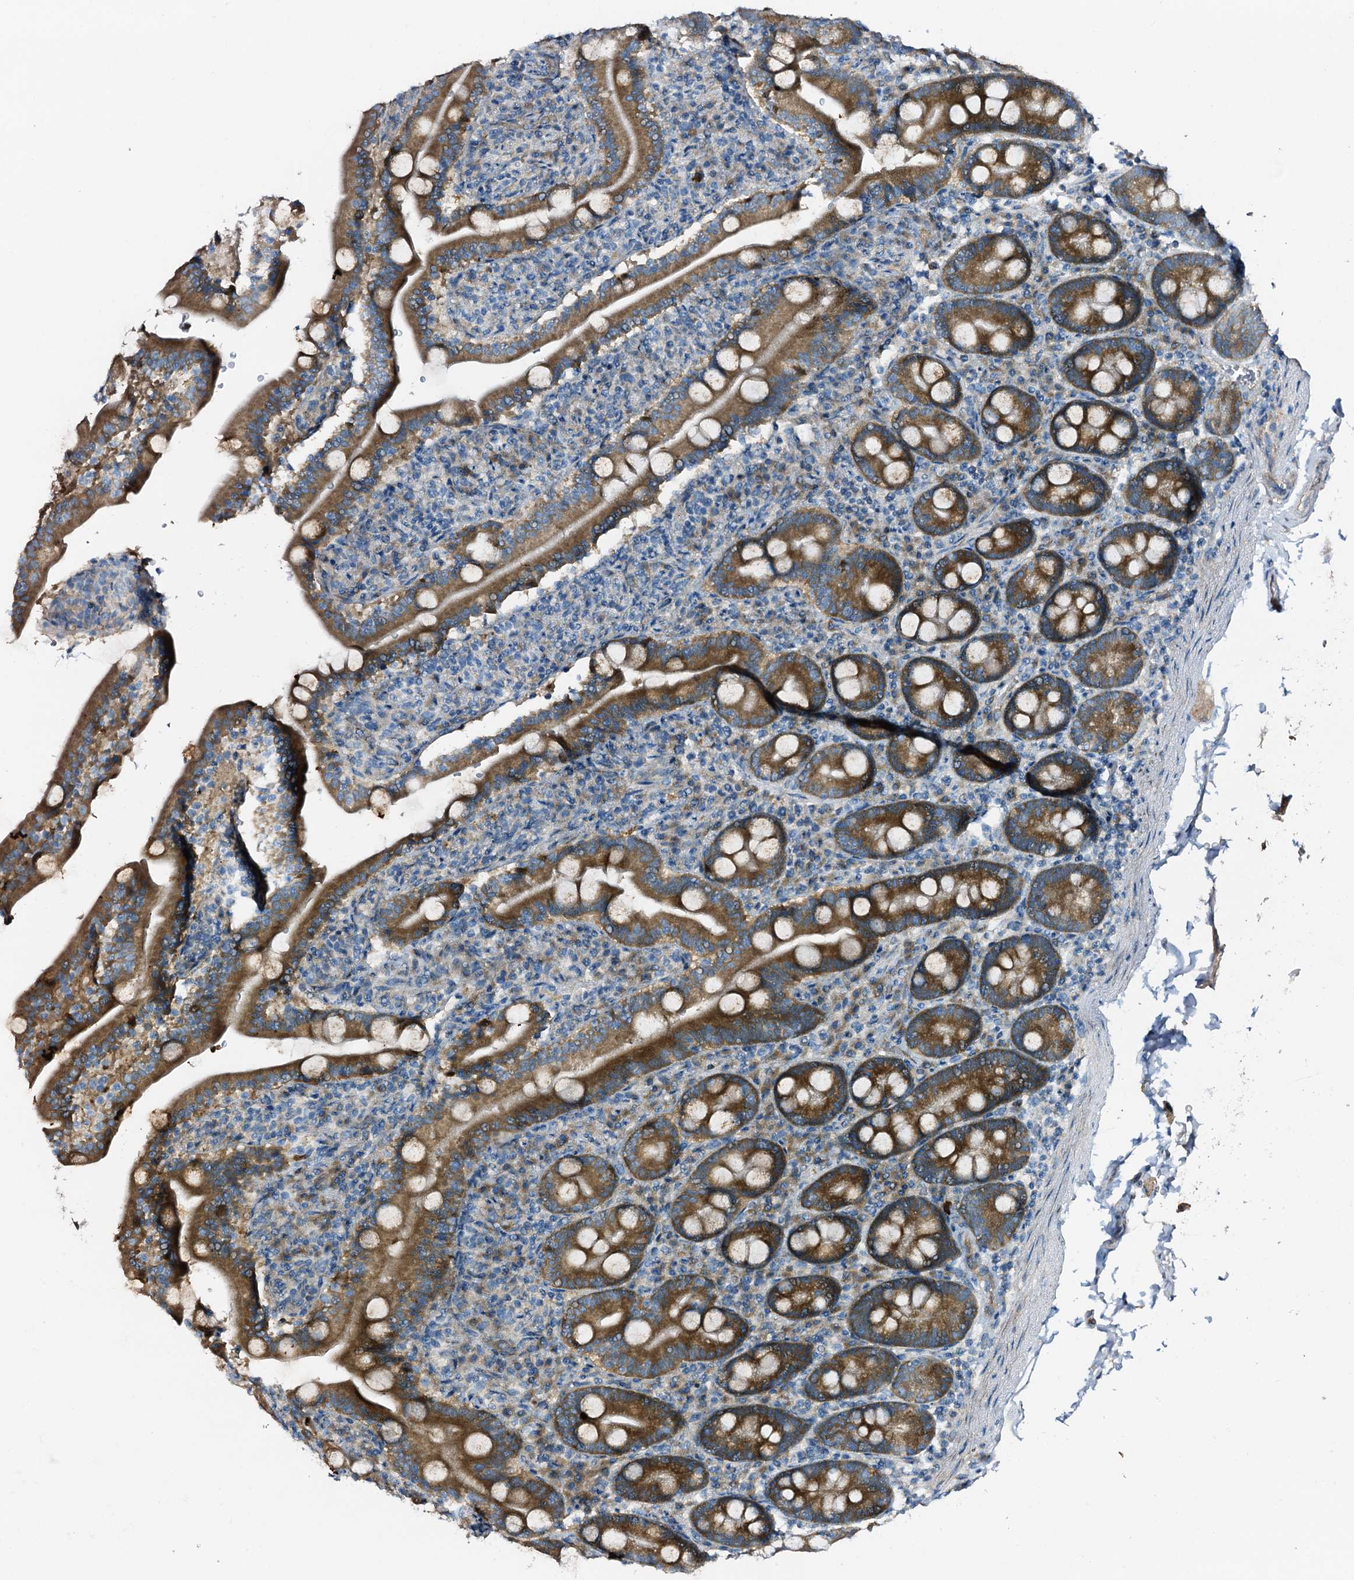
{"staining": {"intensity": "strong", "quantity": ">75%", "location": "cytoplasmic/membranous"}, "tissue": "duodenum", "cell_type": "Glandular cells", "image_type": "normal", "snomed": [{"axis": "morphology", "description": "Normal tissue, NOS"}, {"axis": "topography", "description": "Duodenum"}], "caption": "Glandular cells exhibit high levels of strong cytoplasmic/membranous positivity in approximately >75% of cells in unremarkable duodenum.", "gene": "STARD13", "patient": {"sex": "male", "age": 35}}